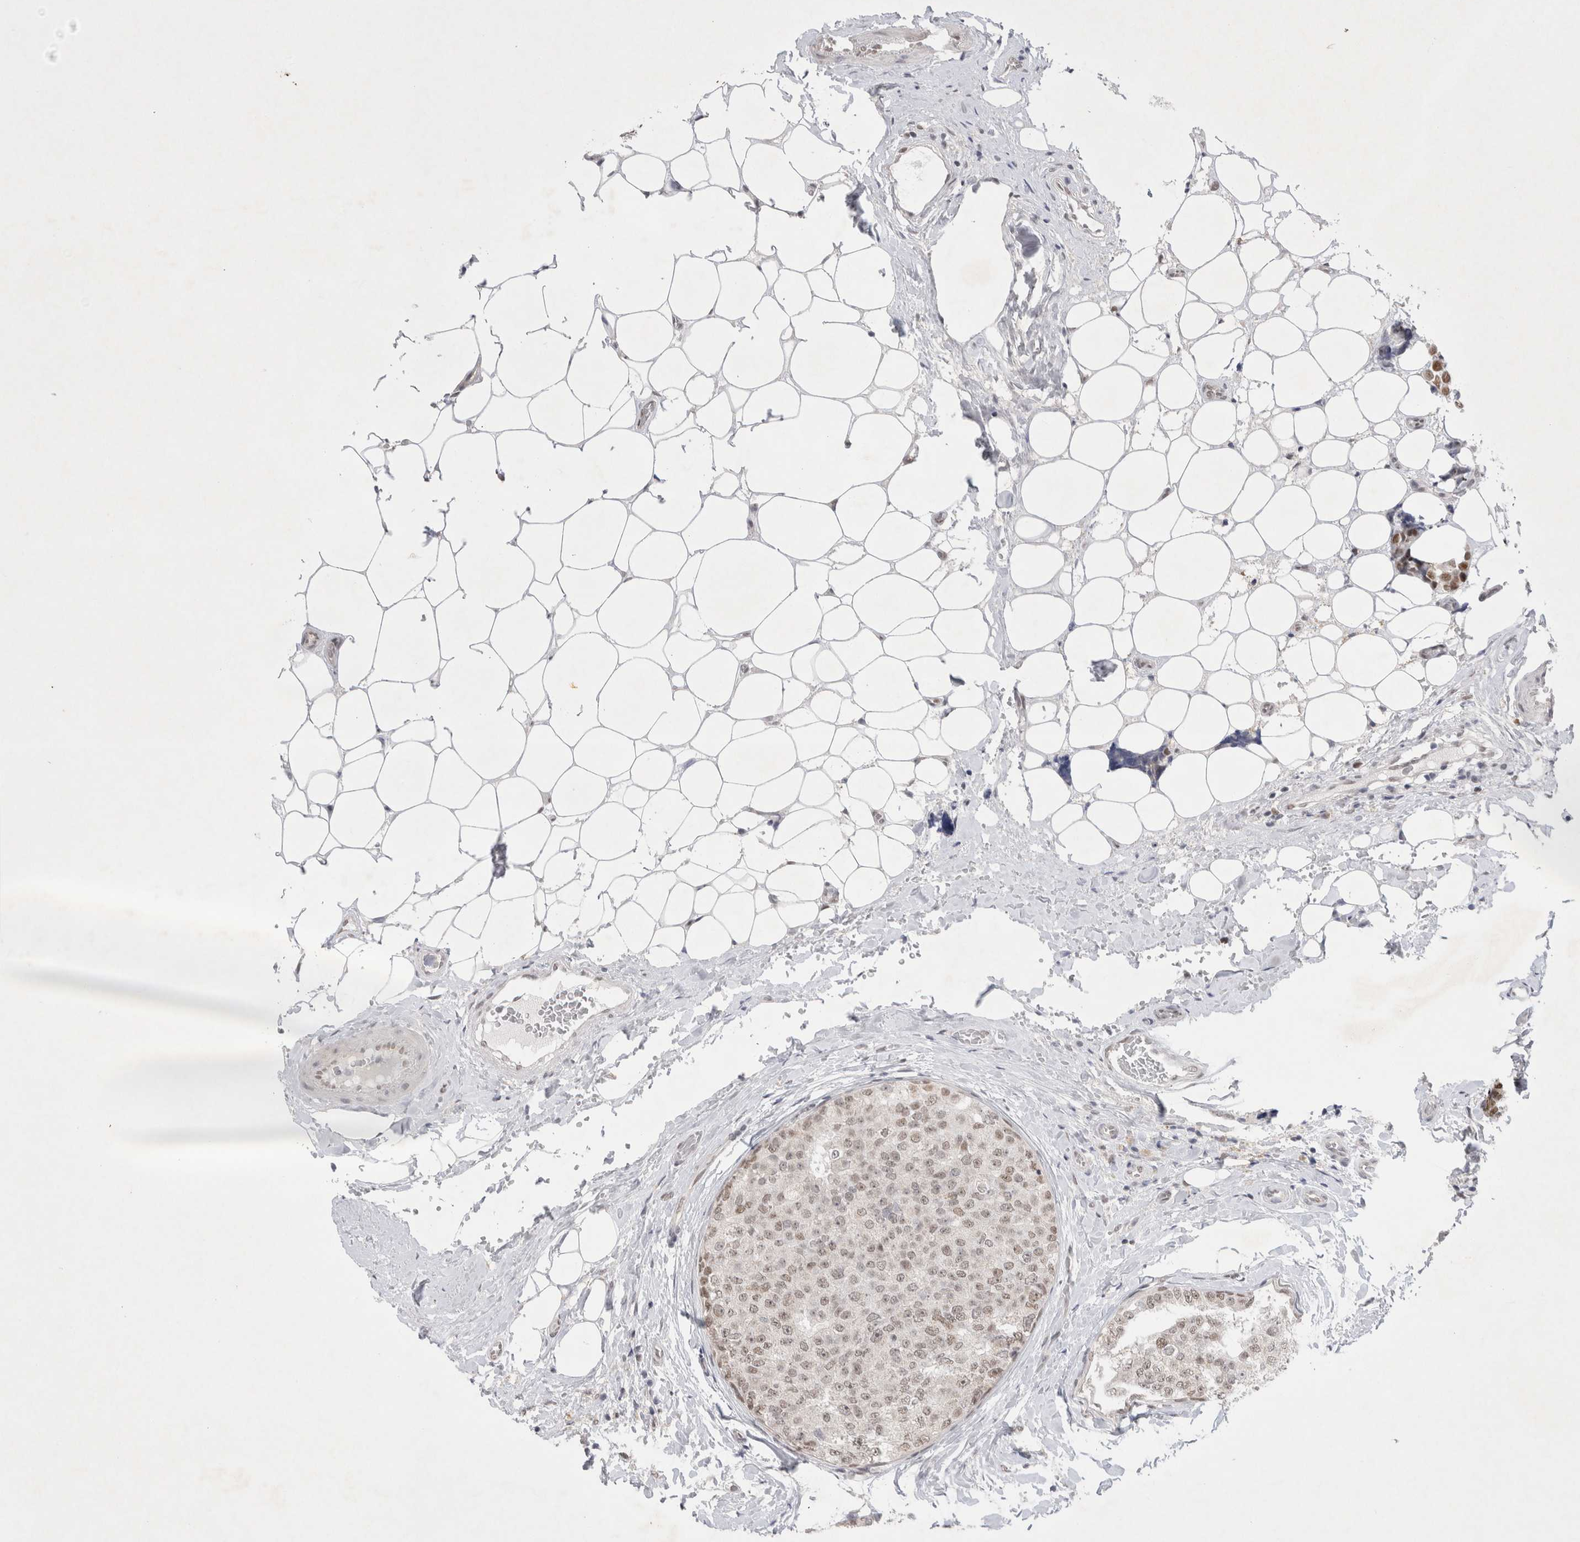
{"staining": {"intensity": "weak", "quantity": ">75%", "location": "nuclear"}, "tissue": "breast cancer", "cell_type": "Tumor cells", "image_type": "cancer", "snomed": [{"axis": "morphology", "description": "Normal tissue, NOS"}, {"axis": "morphology", "description": "Duct carcinoma"}, {"axis": "topography", "description": "Breast"}], "caption": "Protein expression analysis of human breast infiltrating ductal carcinoma reveals weak nuclear staining in approximately >75% of tumor cells.", "gene": "RECQL4", "patient": {"sex": "female", "age": 43}}